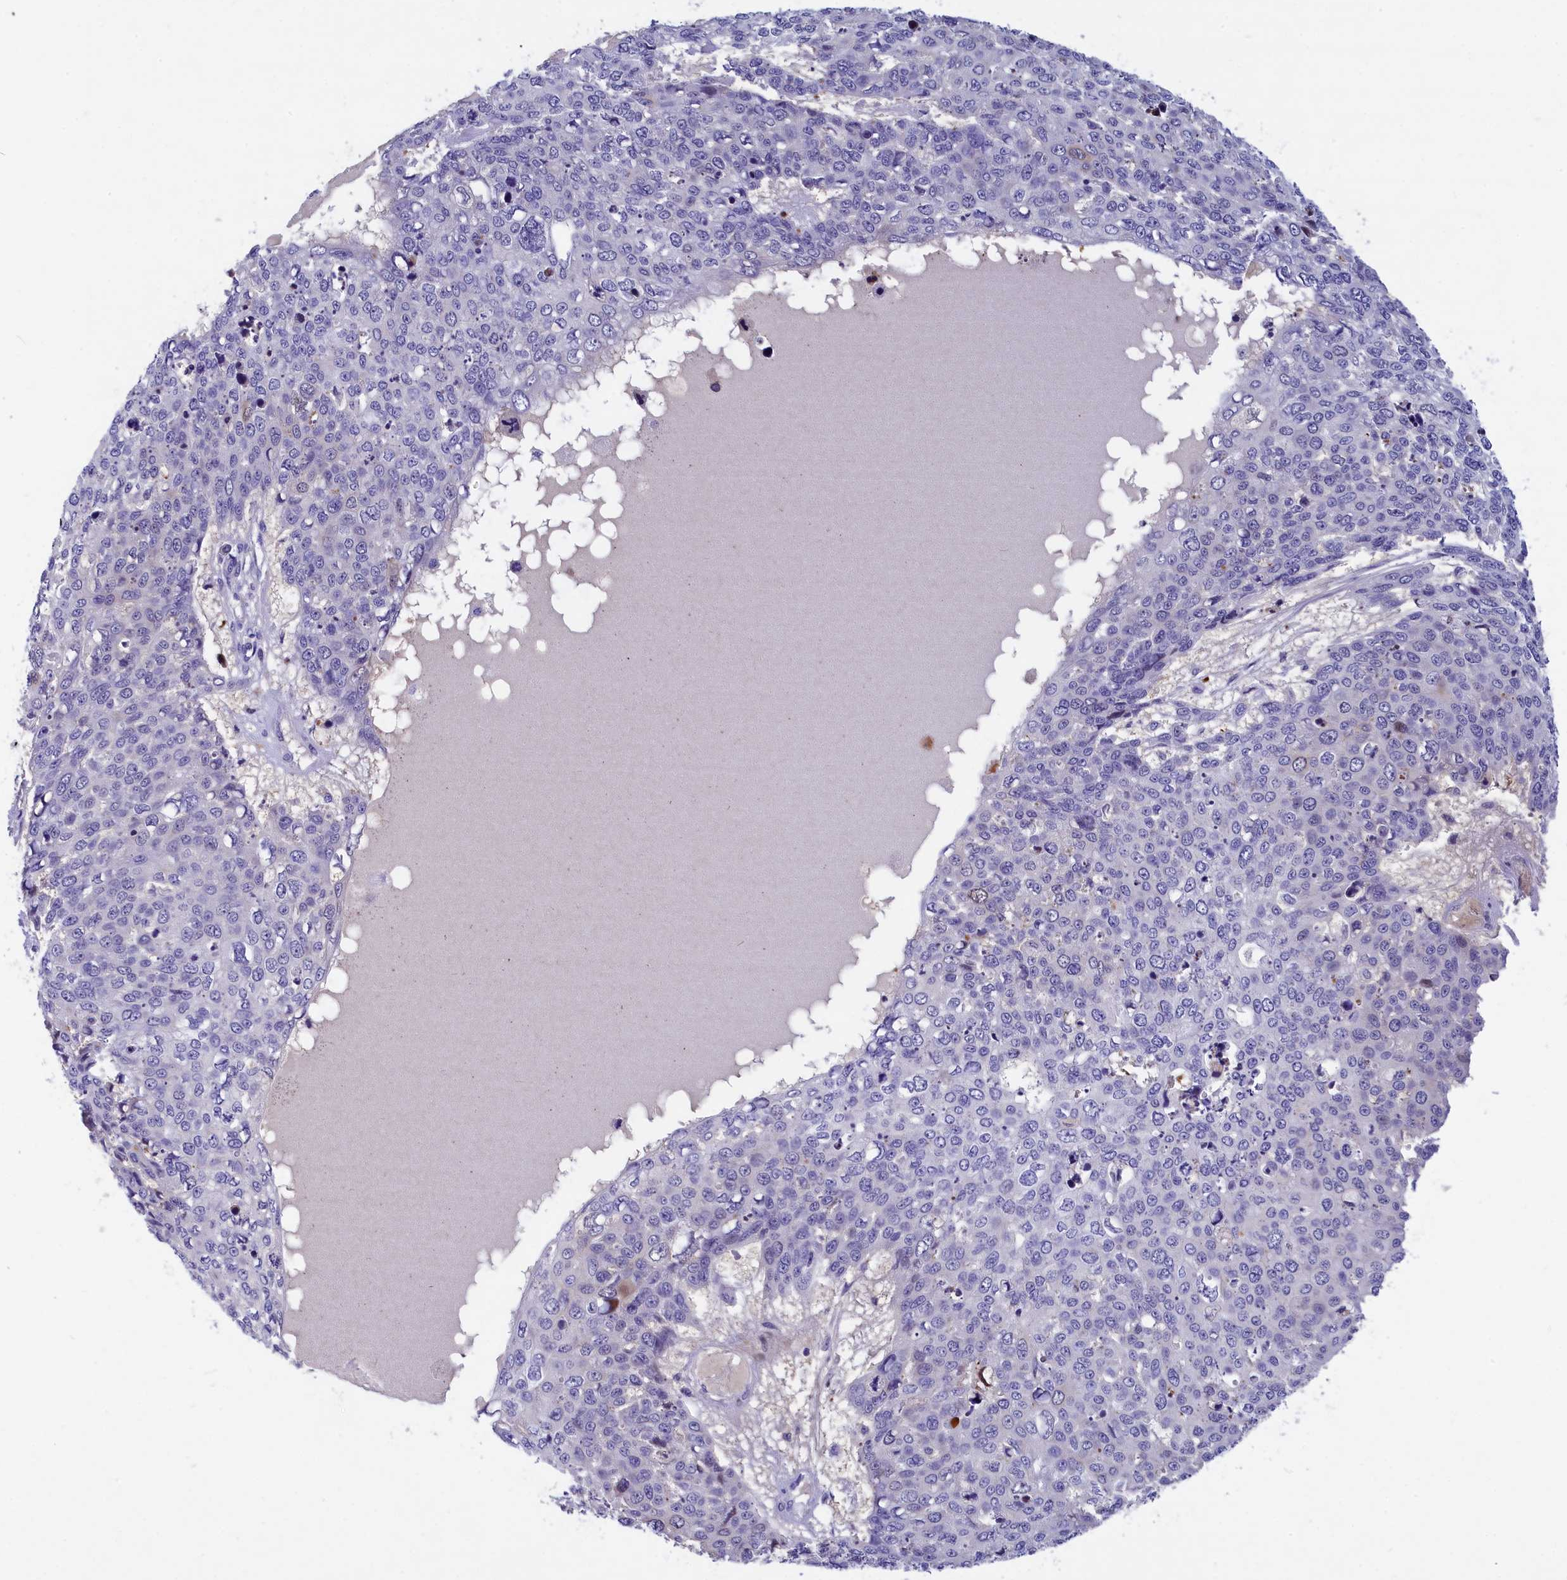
{"staining": {"intensity": "negative", "quantity": "none", "location": "none"}, "tissue": "skin cancer", "cell_type": "Tumor cells", "image_type": "cancer", "snomed": [{"axis": "morphology", "description": "Squamous cell carcinoma, NOS"}, {"axis": "topography", "description": "Skin"}], "caption": "Tumor cells show no significant positivity in squamous cell carcinoma (skin).", "gene": "NKPD1", "patient": {"sex": "male", "age": 71}}